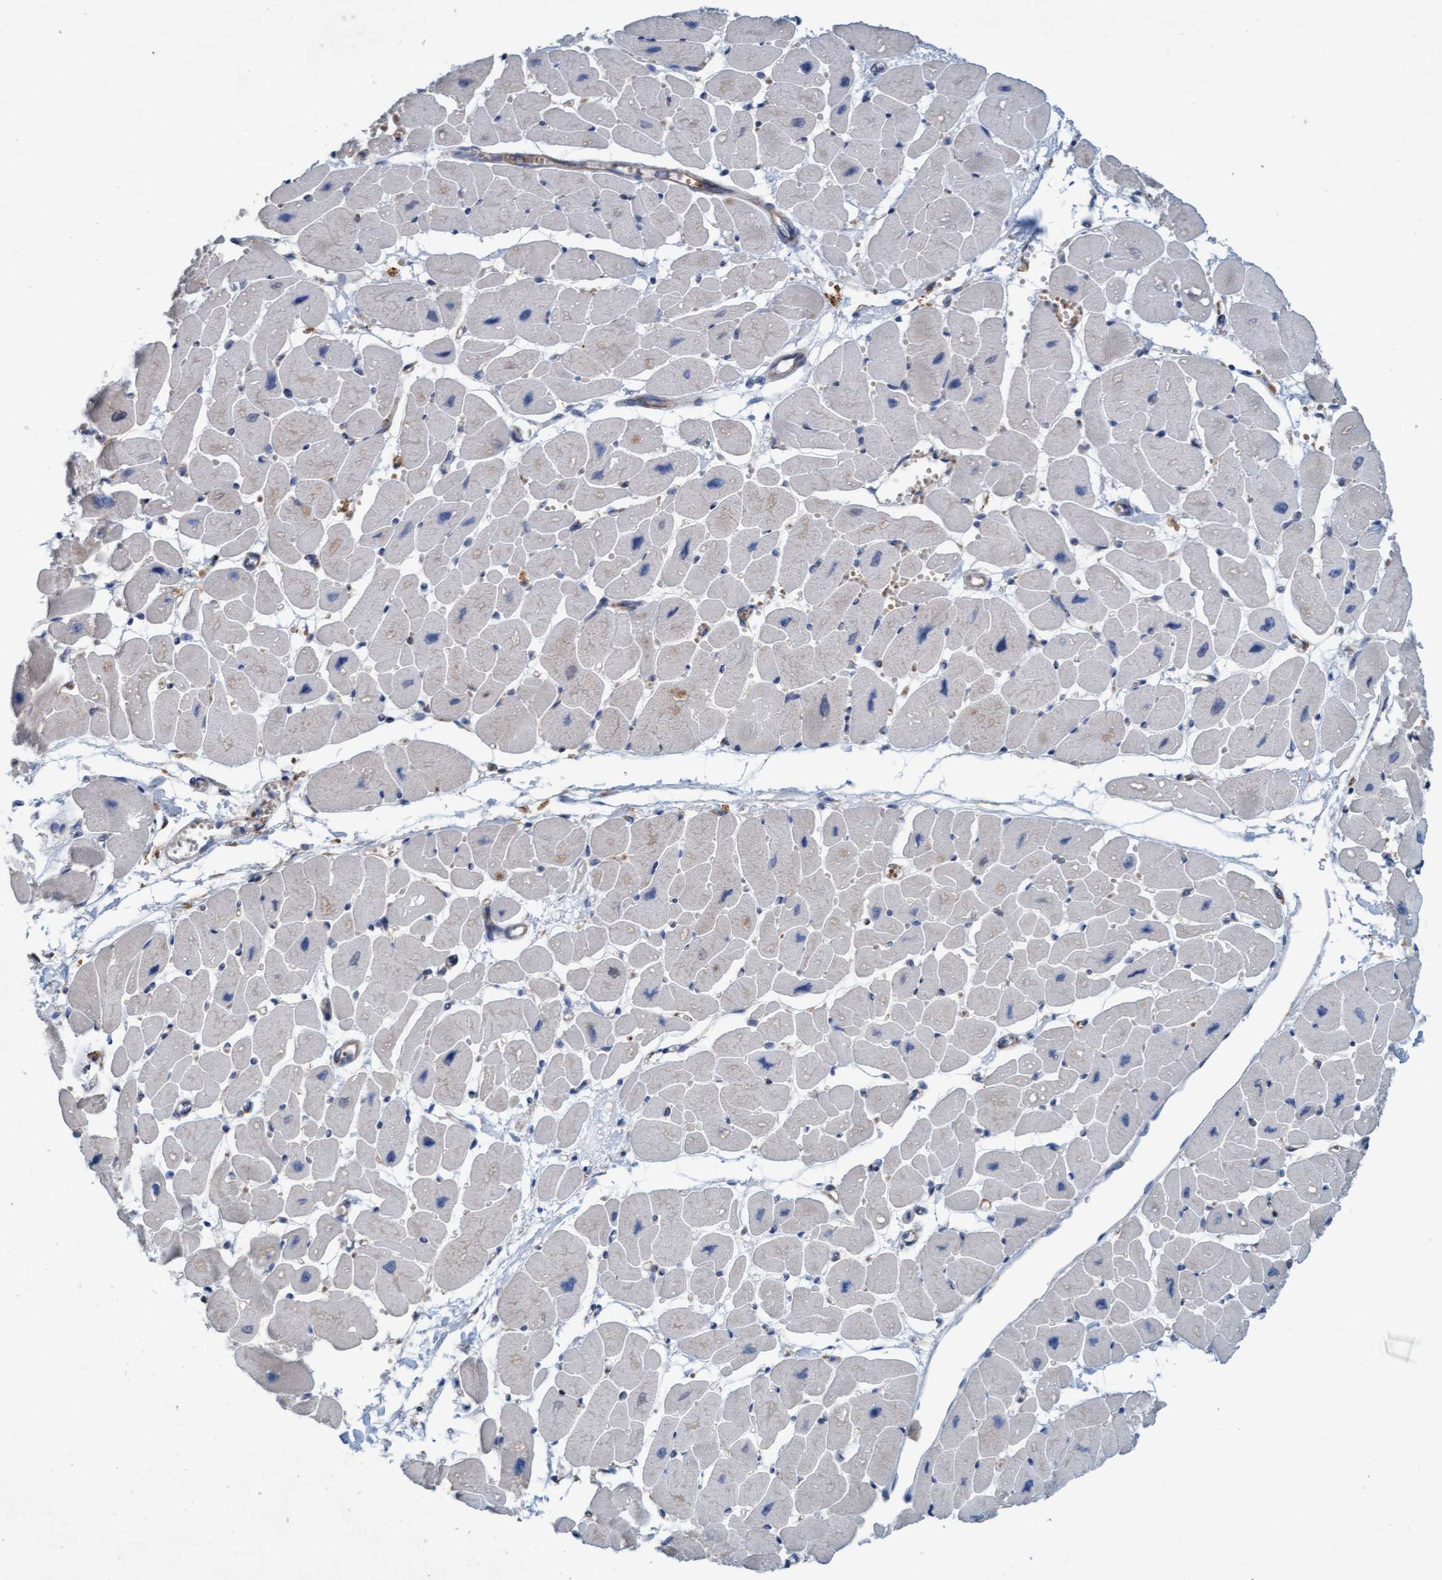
{"staining": {"intensity": "weak", "quantity": "25%-75%", "location": "cytoplasmic/membranous"}, "tissue": "heart muscle", "cell_type": "Cardiomyocytes", "image_type": "normal", "snomed": [{"axis": "morphology", "description": "Normal tissue, NOS"}, {"axis": "topography", "description": "Heart"}], "caption": "Heart muscle stained for a protein (brown) displays weak cytoplasmic/membranous positive positivity in approximately 25%-75% of cardiomyocytes.", "gene": "SIGIRR", "patient": {"sex": "female", "age": 54}}